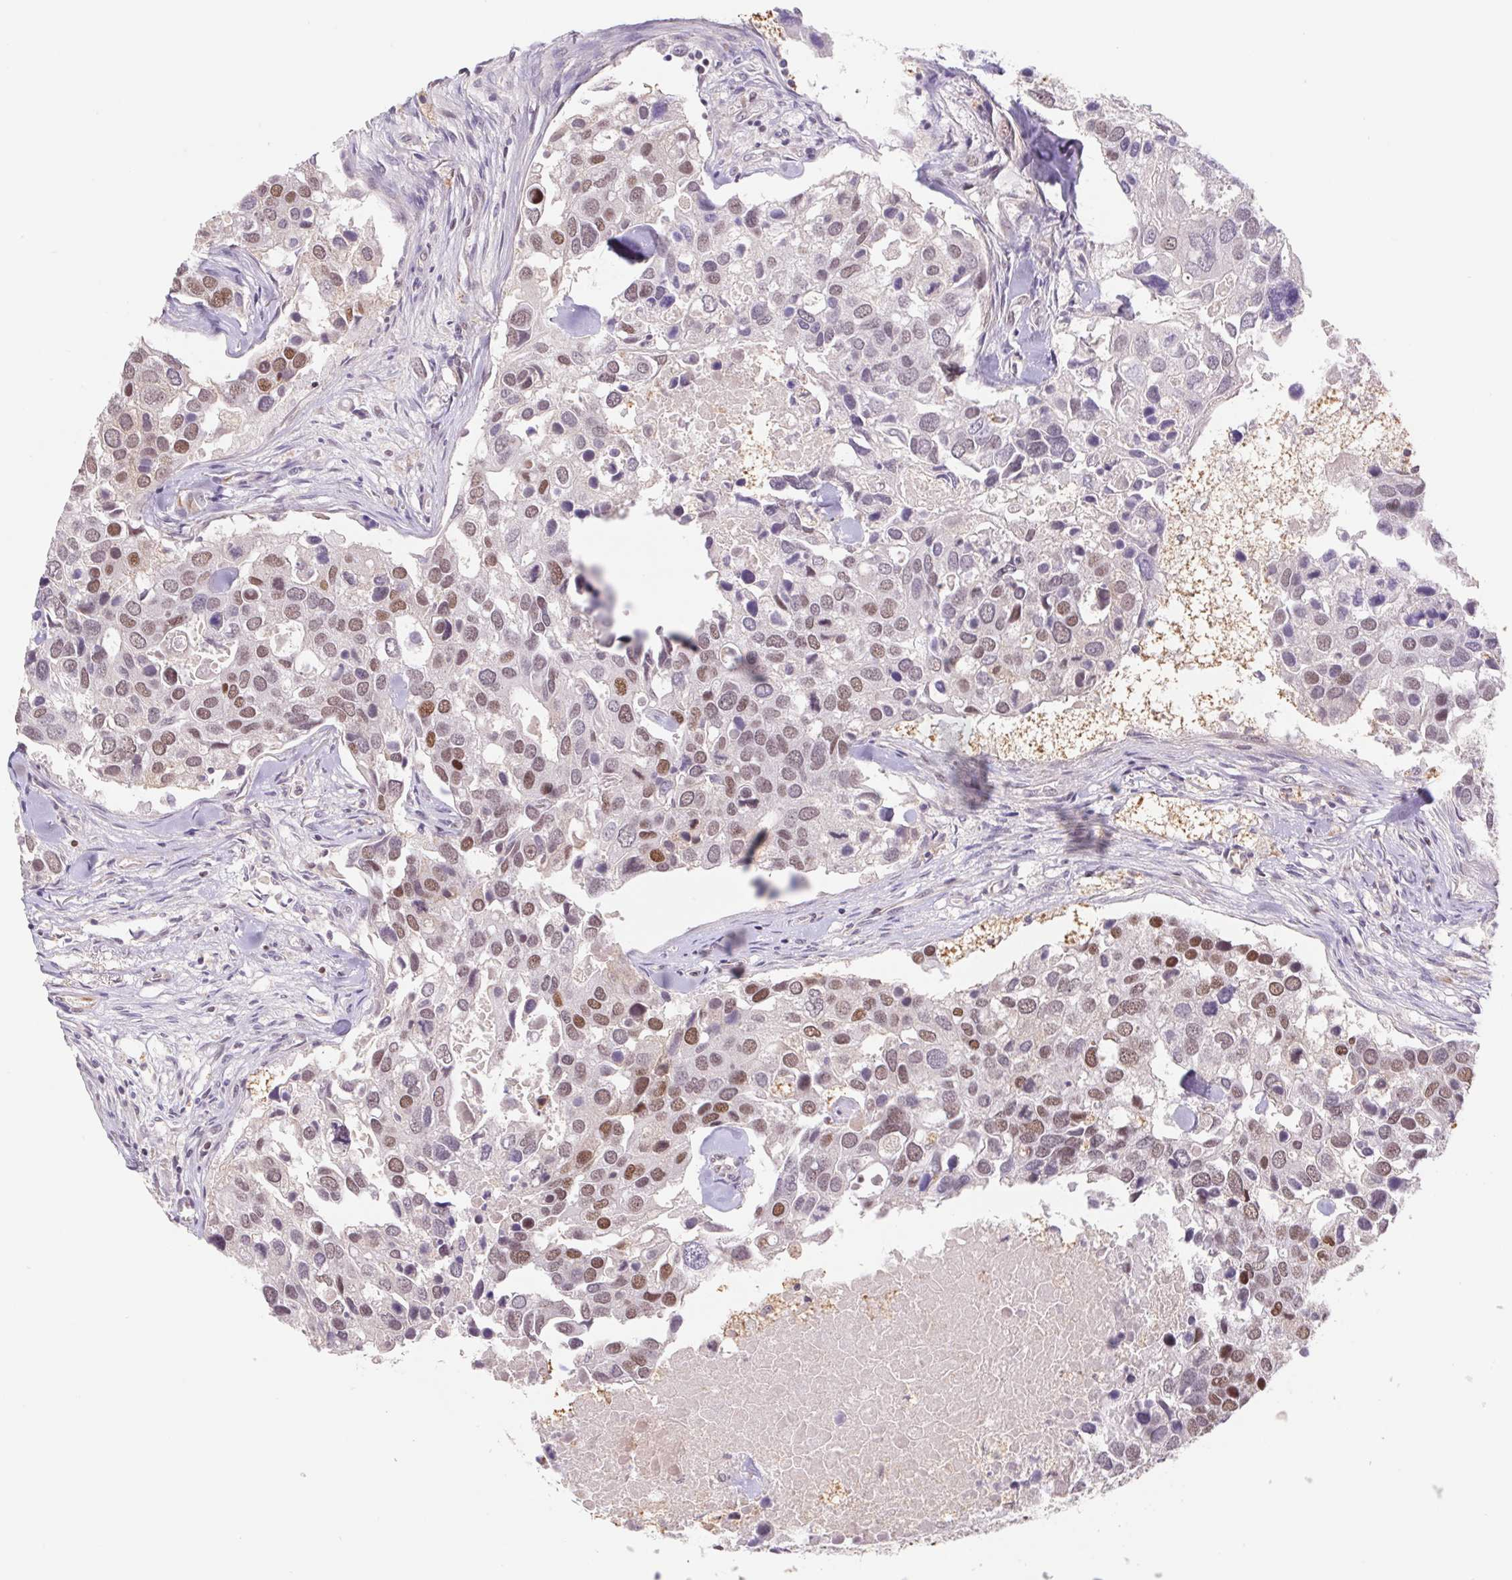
{"staining": {"intensity": "moderate", "quantity": ">75%", "location": "nuclear"}, "tissue": "breast cancer", "cell_type": "Tumor cells", "image_type": "cancer", "snomed": [{"axis": "morphology", "description": "Duct carcinoma"}, {"axis": "topography", "description": "Breast"}], "caption": "Immunohistochemistry photomicrograph of neoplastic tissue: human breast invasive ductal carcinoma stained using immunohistochemistry (IHC) reveals medium levels of moderate protein expression localized specifically in the nuclear of tumor cells, appearing as a nuclear brown color.", "gene": "TRERF1", "patient": {"sex": "female", "age": 83}}